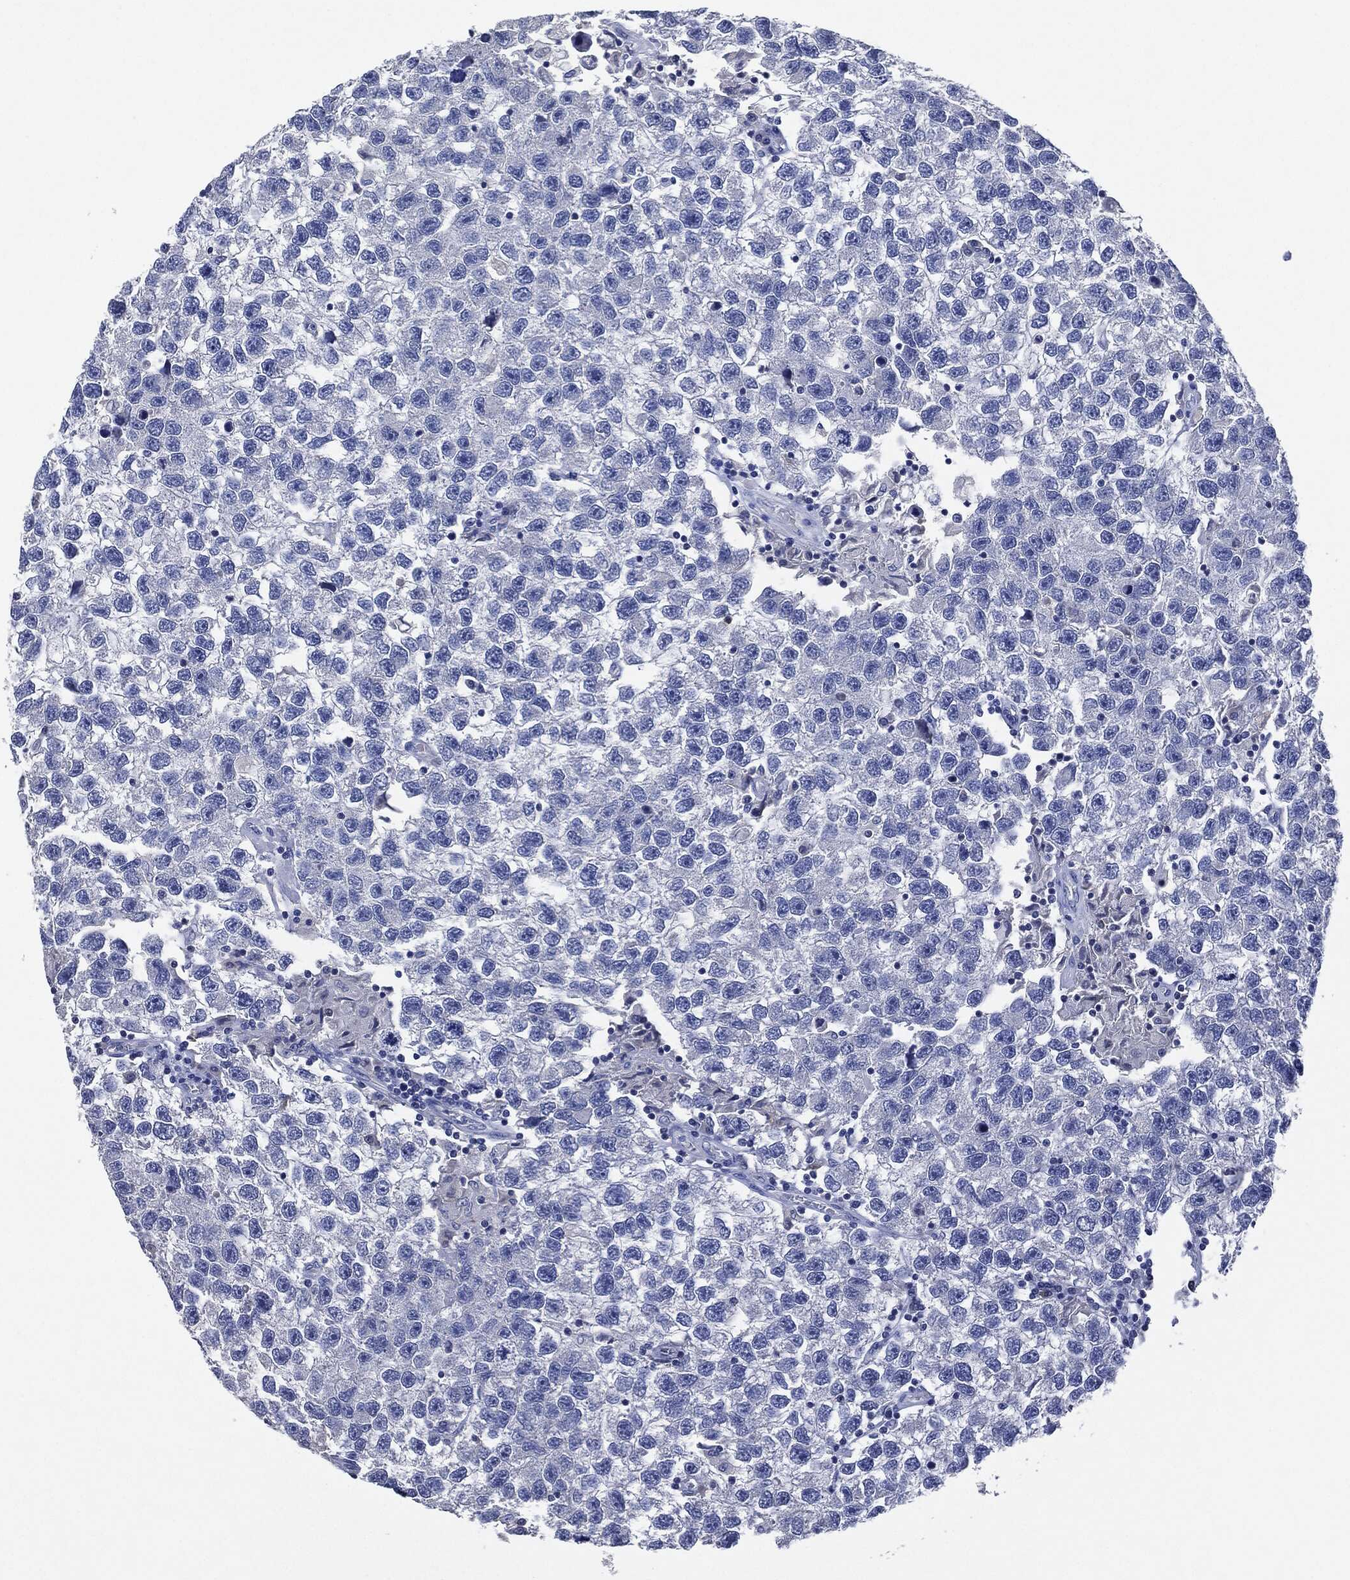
{"staining": {"intensity": "negative", "quantity": "none", "location": "none"}, "tissue": "testis cancer", "cell_type": "Tumor cells", "image_type": "cancer", "snomed": [{"axis": "morphology", "description": "Seminoma, NOS"}, {"axis": "topography", "description": "Testis"}], "caption": "Tumor cells show no significant protein expression in testis cancer (seminoma).", "gene": "NTRK1", "patient": {"sex": "male", "age": 26}}